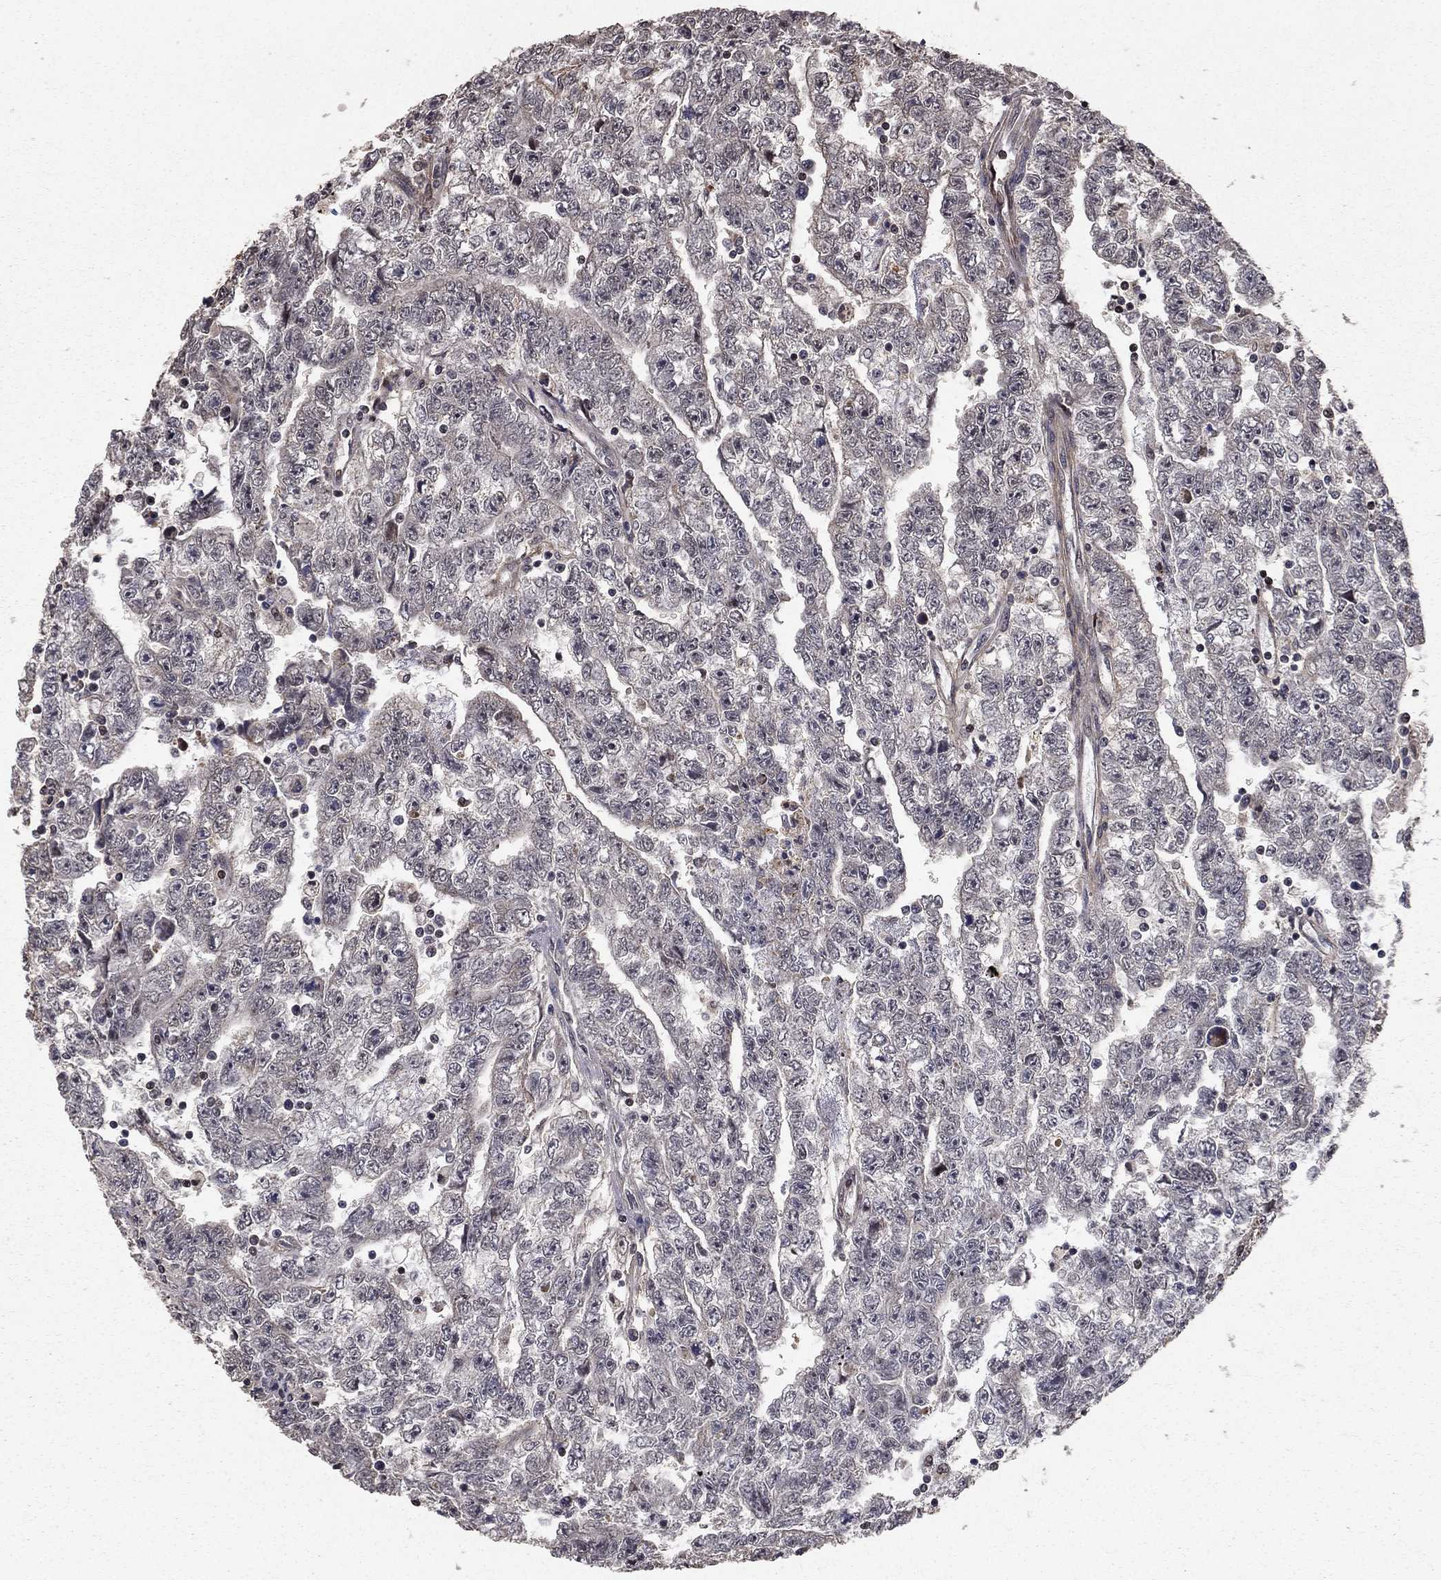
{"staining": {"intensity": "weak", "quantity": "25%-75%", "location": "cytoplasmic/membranous"}, "tissue": "testis cancer", "cell_type": "Tumor cells", "image_type": "cancer", "snomed": [{"axis": "morphology", "description": "Carcinoma, Embryonal, NOS"}, {"axis": "topography", "description": "Testis"}], "caption": "Testis cancer stained for a protein exhibits weak cytoplasmic/membranous positivity in tumor cells. Using DAB (3,3'-diaminobenzidine) (brown) and hematoxylin (blue) stains, captured at high magnification using brightfield microscopy.", "gene": "ACOT13", "patient": {"sex": "male", "age": 25}}